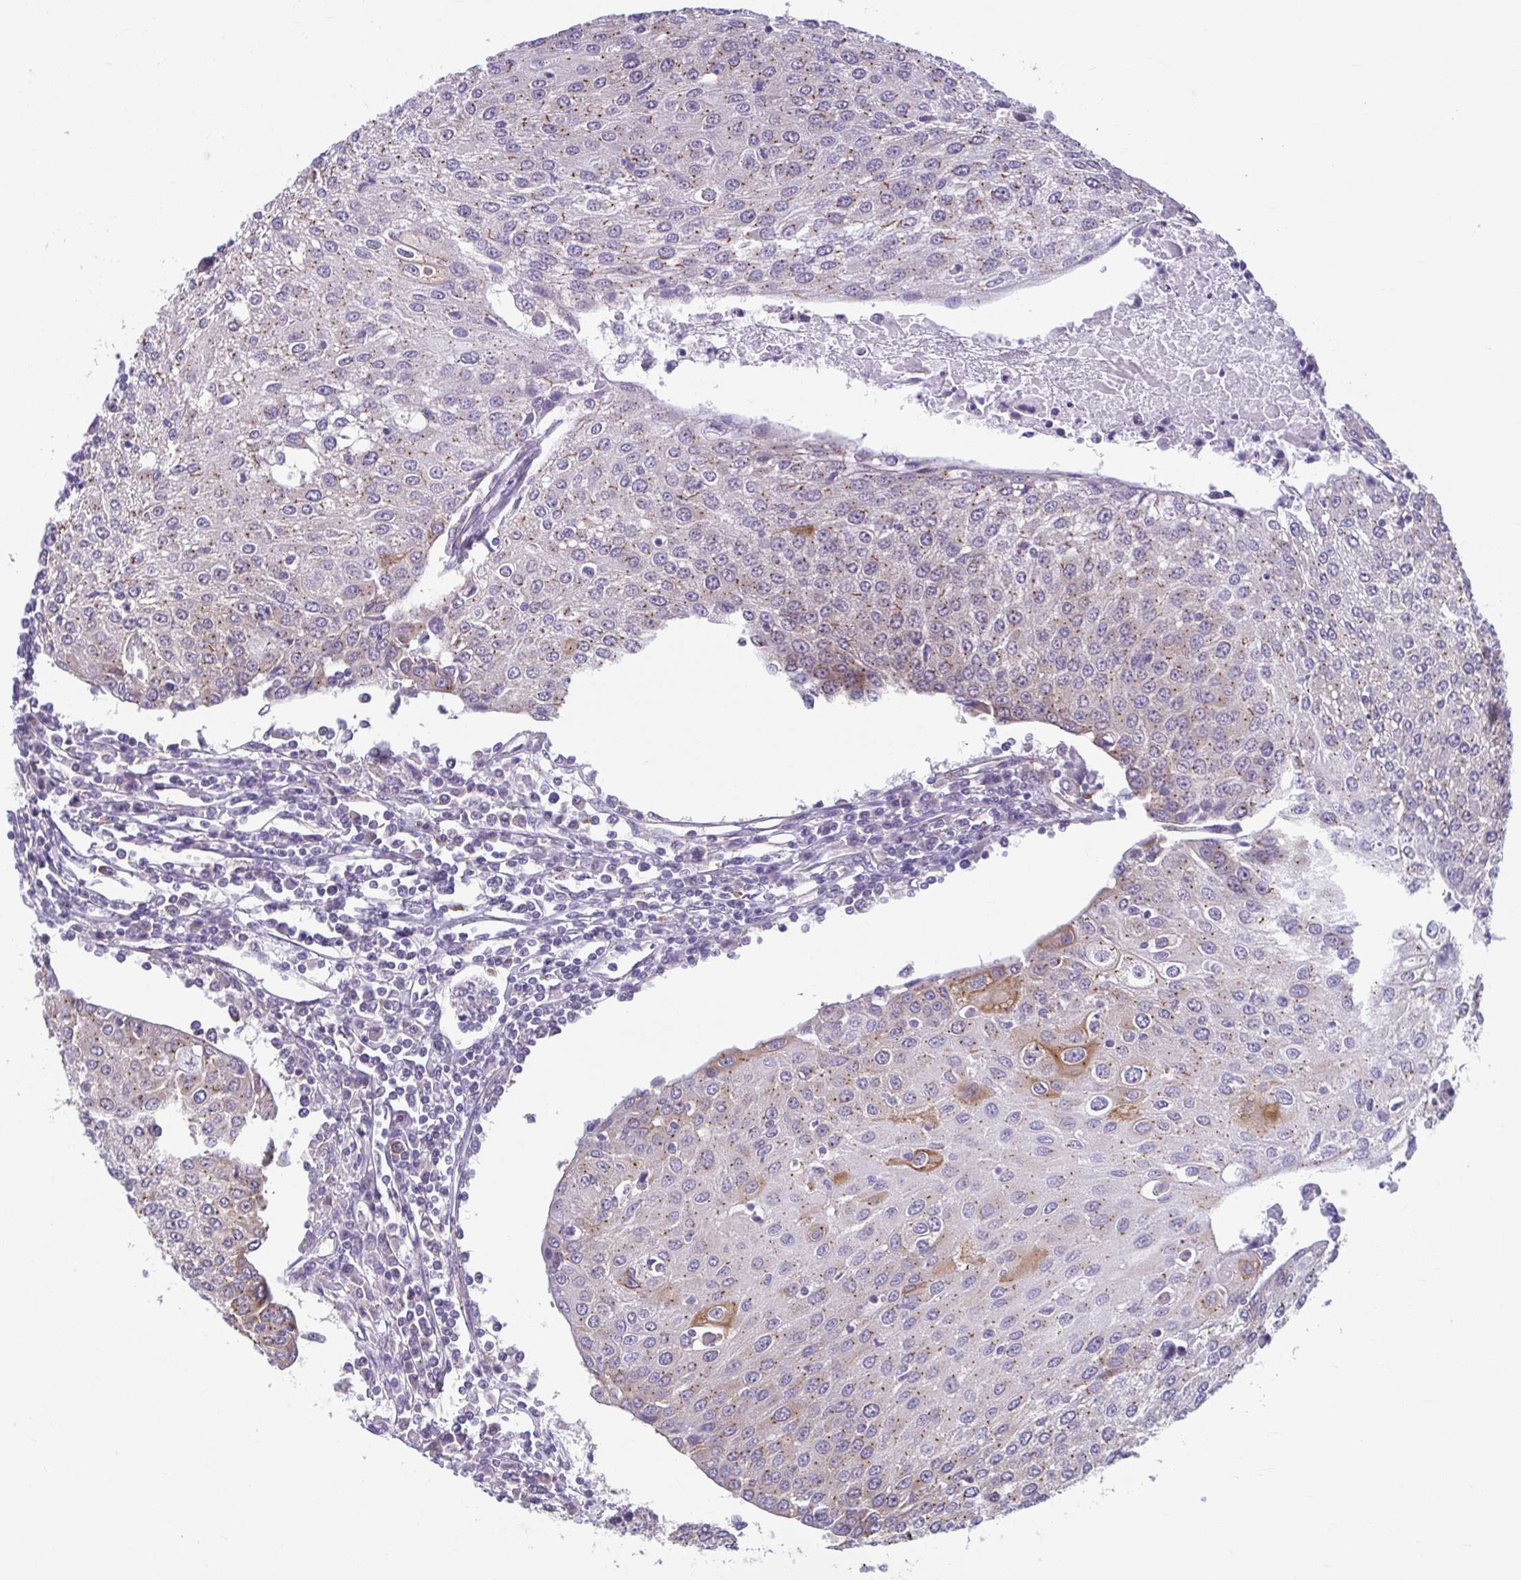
{"staining": {"intensity": "weak", "quantity": "<25%", "location": "cytoplasmic/membranous"}, "tissue": "urothelial cancer", "cell_type": "Tumor cells", "image_type": "cancer", "snomed": [{"axis": "morphology", "description": "Urothelial carcinoma, High grade"}, {"axis": "topography", "description": "Urinary bladder"}], "caption": "IHC image of neoplastic tissue: high-grade urothelial carcinoma stained with DAB displays no significant protein expression in tumor cells.", "gene": "TMEM108", "patient": {"sex": "female", "age": 85}}